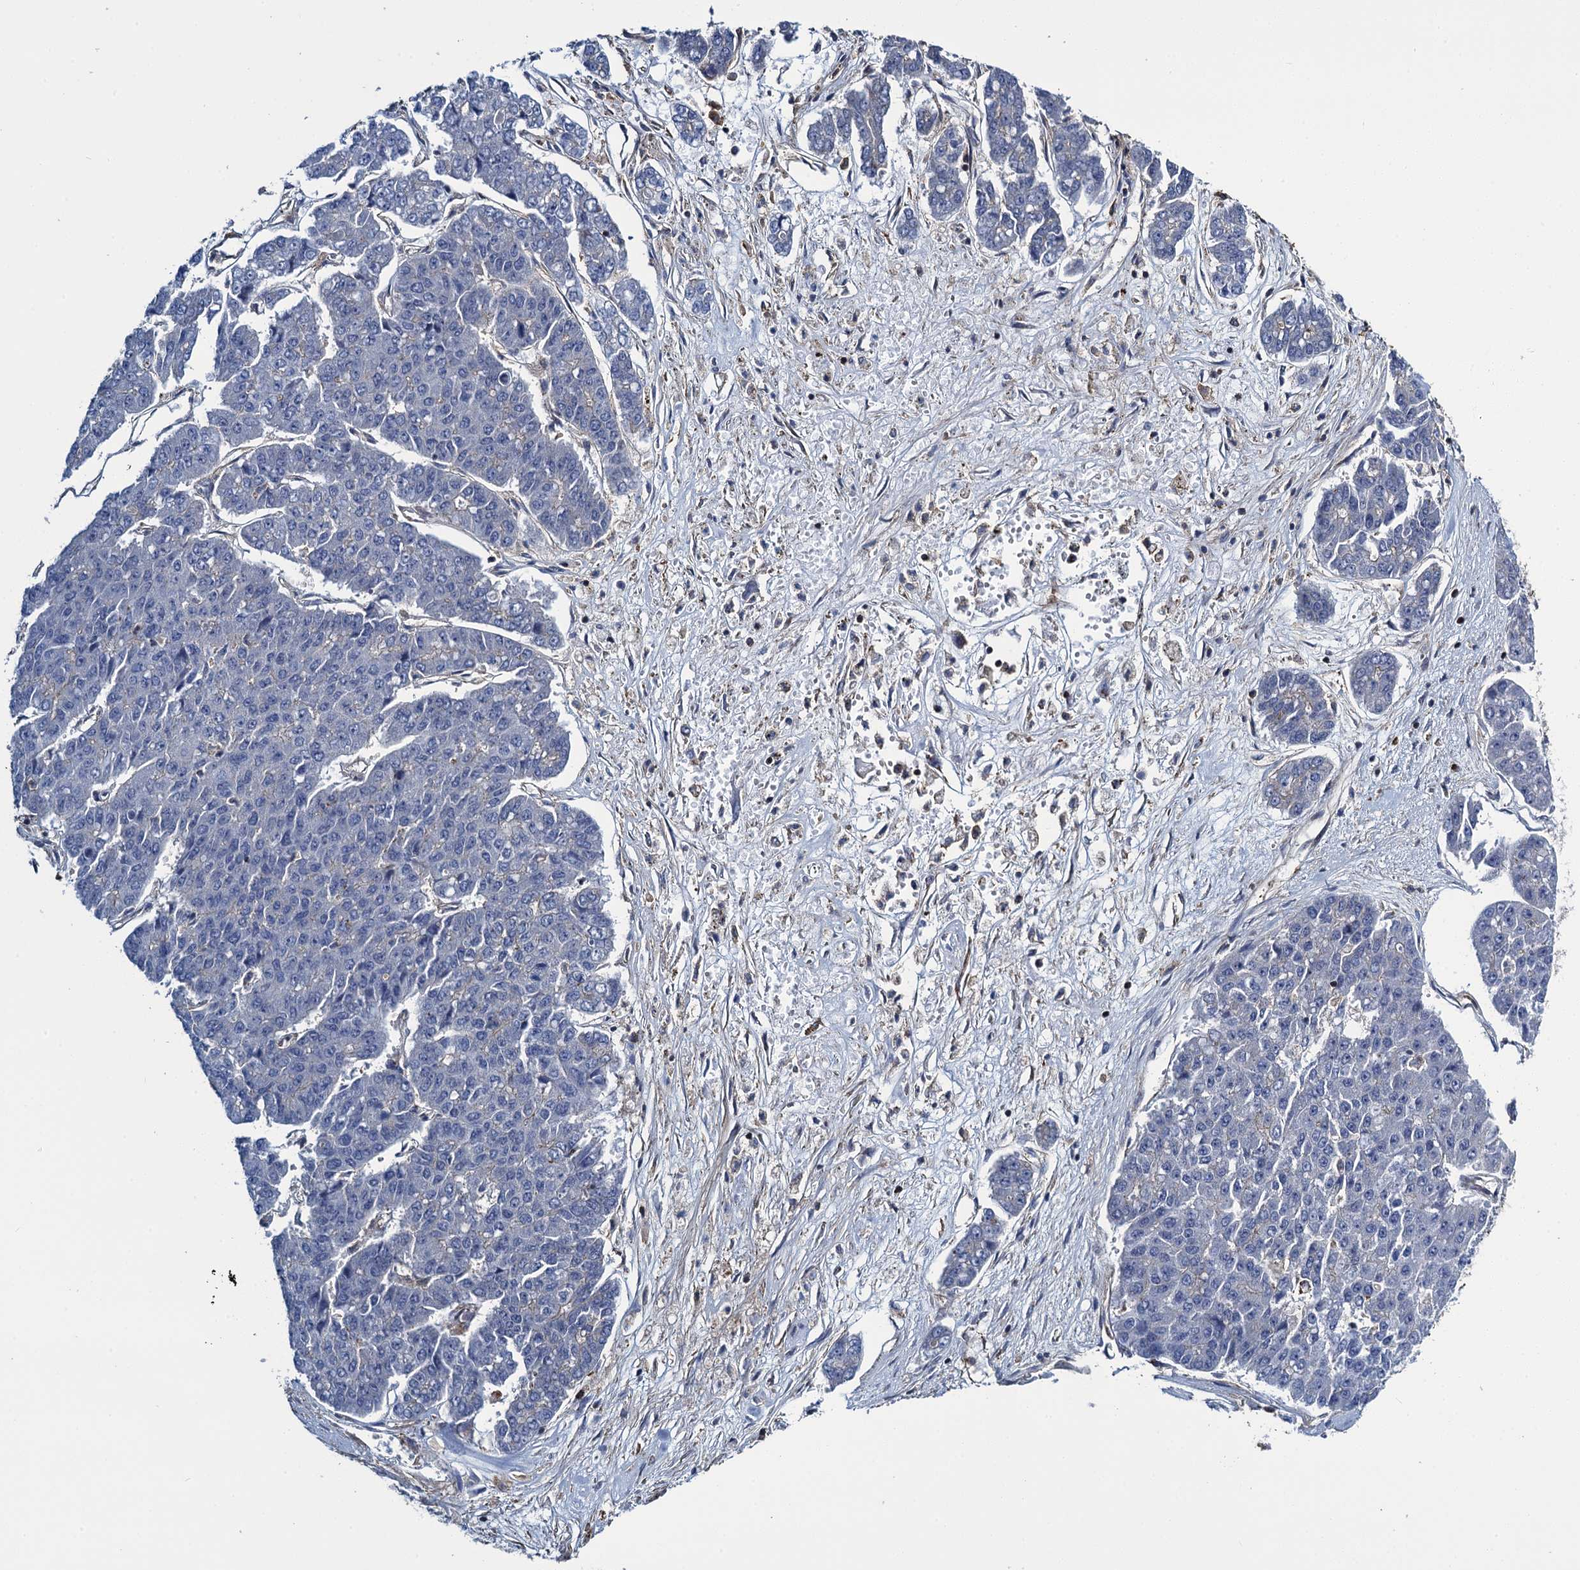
{"staining": {"intensity": "negative", "quantity": "none", "location": "none"}, "tissue": "pancreatic cancer", "cell_type": "Tumor cells", "image_type": "cancer", "snomed": [{"axis": "morphology", "description": "Adenocarcinoma, NOS"}, {"axis": "topography", "description": "Pancreas"}], "caption": "Photomicrograph shows no significant protein positivity in tumor cells of pancreatic cancer (adenocarcinoma). (DAB (3,3'-diaminobenzidine) IHC with hematoxylin counter stain).", "gene": "PROSER2", "patient": {"sex": "male", "age": 50}}